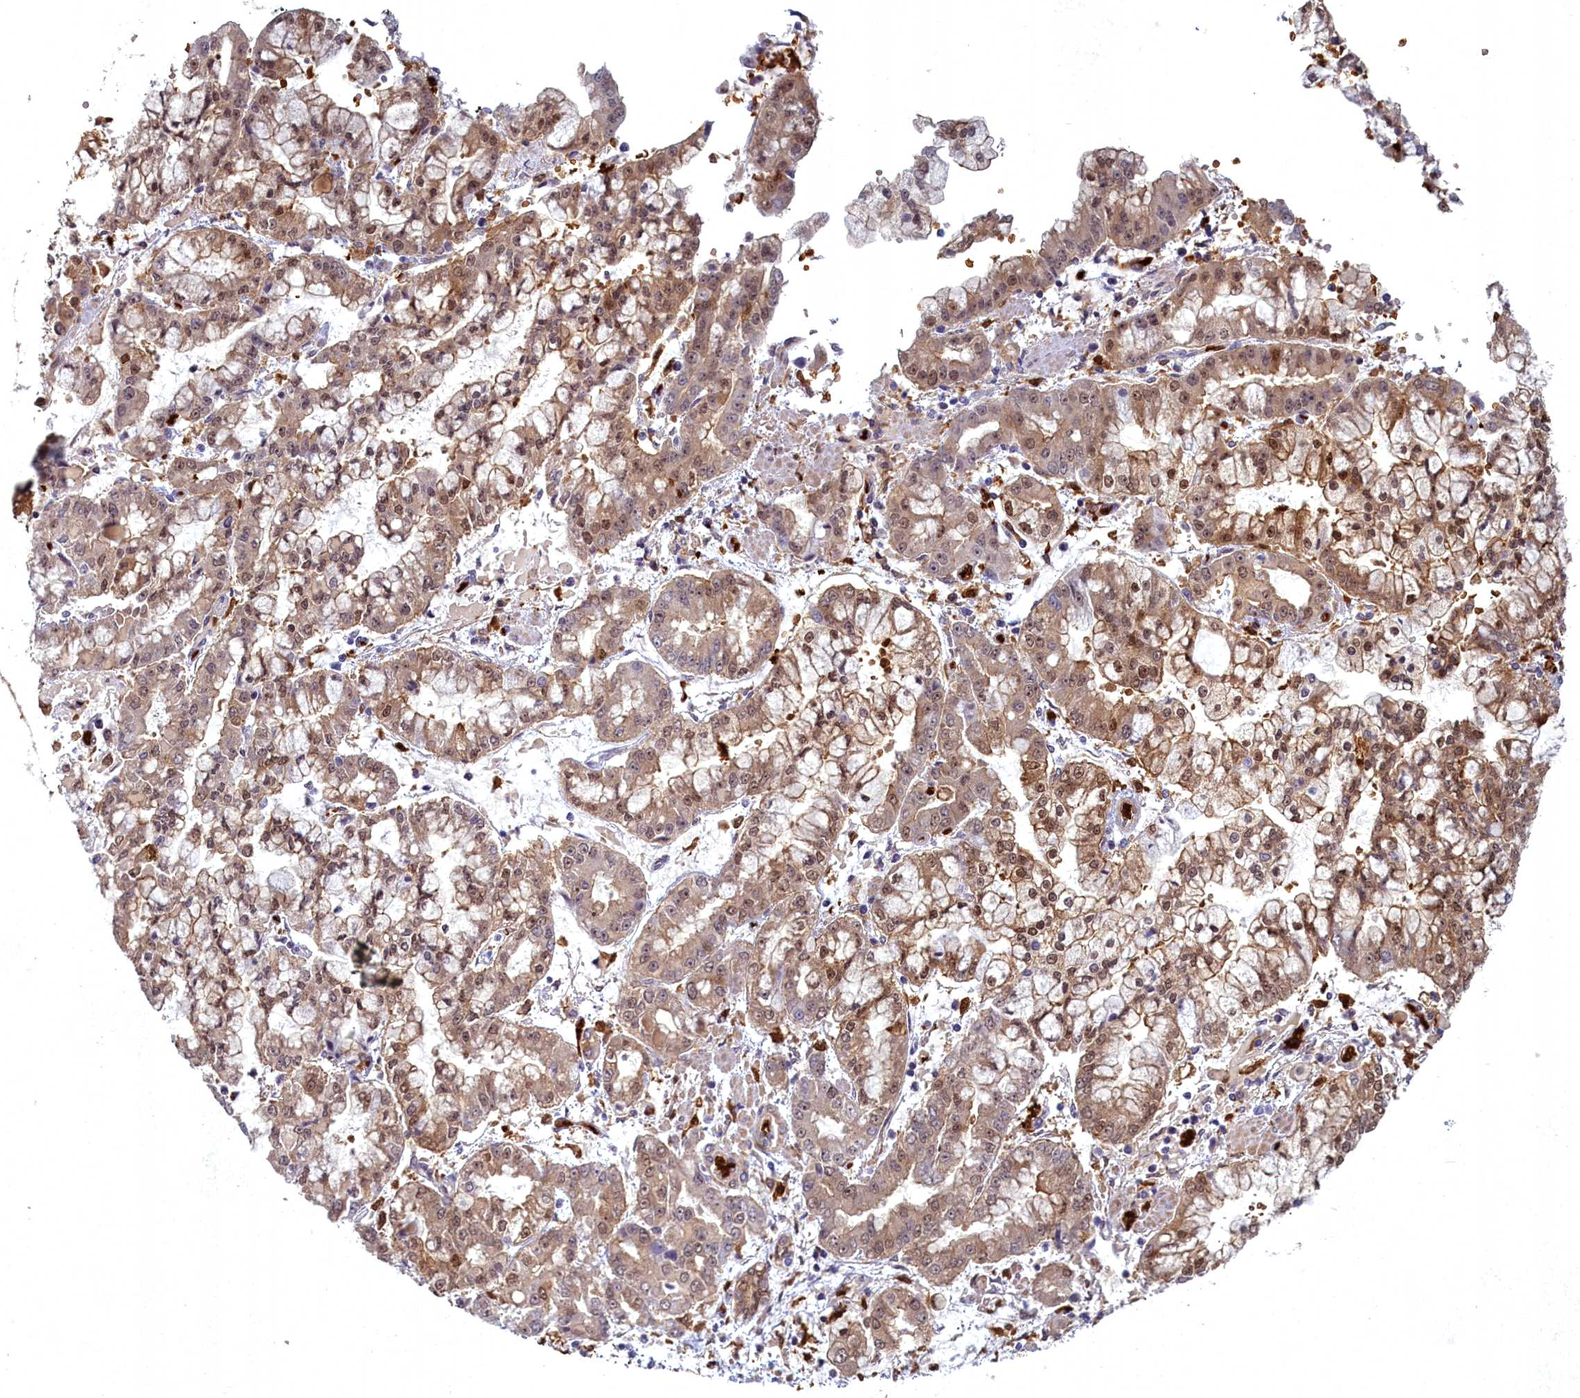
{"staining": {"intensity": "moderate", "quantity": ">75%", "location": "cytoplasmic/membranous,nuclear"}, "tissue": "stomach cancer", "cell_type": "Tumor cells", "image_type": "cancer", "snomed": [{"axis": "morphology", "description": "Adenocarcinoma, NOS"}, {"axis": "topography", "description": "Stomach"}], "caption": "Moderate cytoplasmic/membranous and nuclear staining for a protein is present in approximately >75% of tumor cells of stomach adenocarcinoma using immunohistochemistry (IHC).", "gene": "BLVRB", "patient": {"sex": "male", "age": 76}}